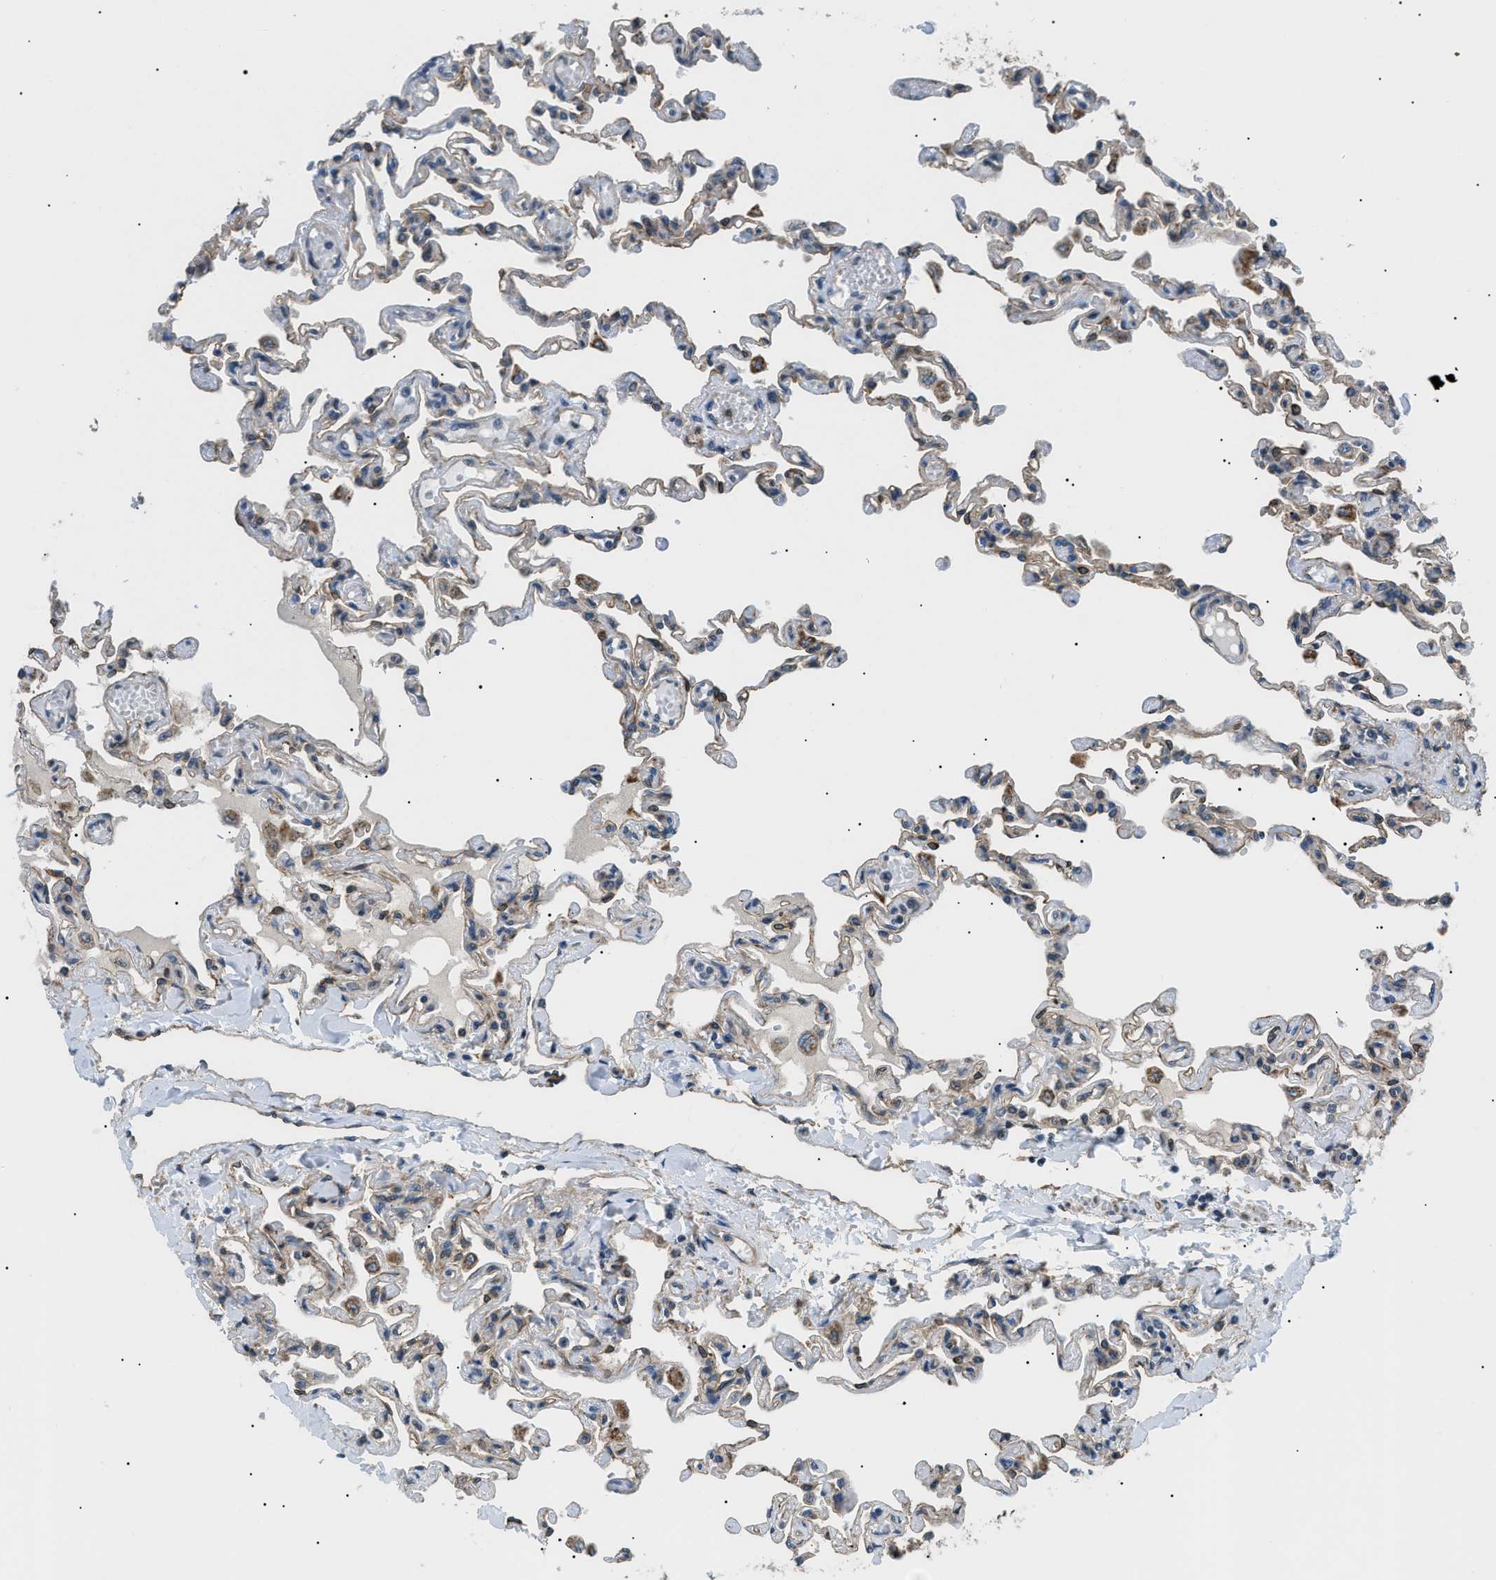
{"staining": {"intensity": "weak", "quantity": "25%-75%", "location": "cytoplasmic/membranous"}, "tissue": "lung", "cell_type": "Alveolar cells", "image_type": "normal", "snomed": [{"axis": "morphology", "description": "Normal tissue, NOS"}, {"axis": "topography", "description": "Lung"}], "caption": "A low amount of weak cytoplasmic/membranous staining is appreciated in approximately 25%-75% of alveolar cells in normal lung. The staining was performed using DAB (3,3'-diaminobenzidine), with brown indicating positive protein expression. Nuclei are stained blue with hematoxylin.", "gene": "SRPK1", "patient": {"sex": "male", "age": 21}}